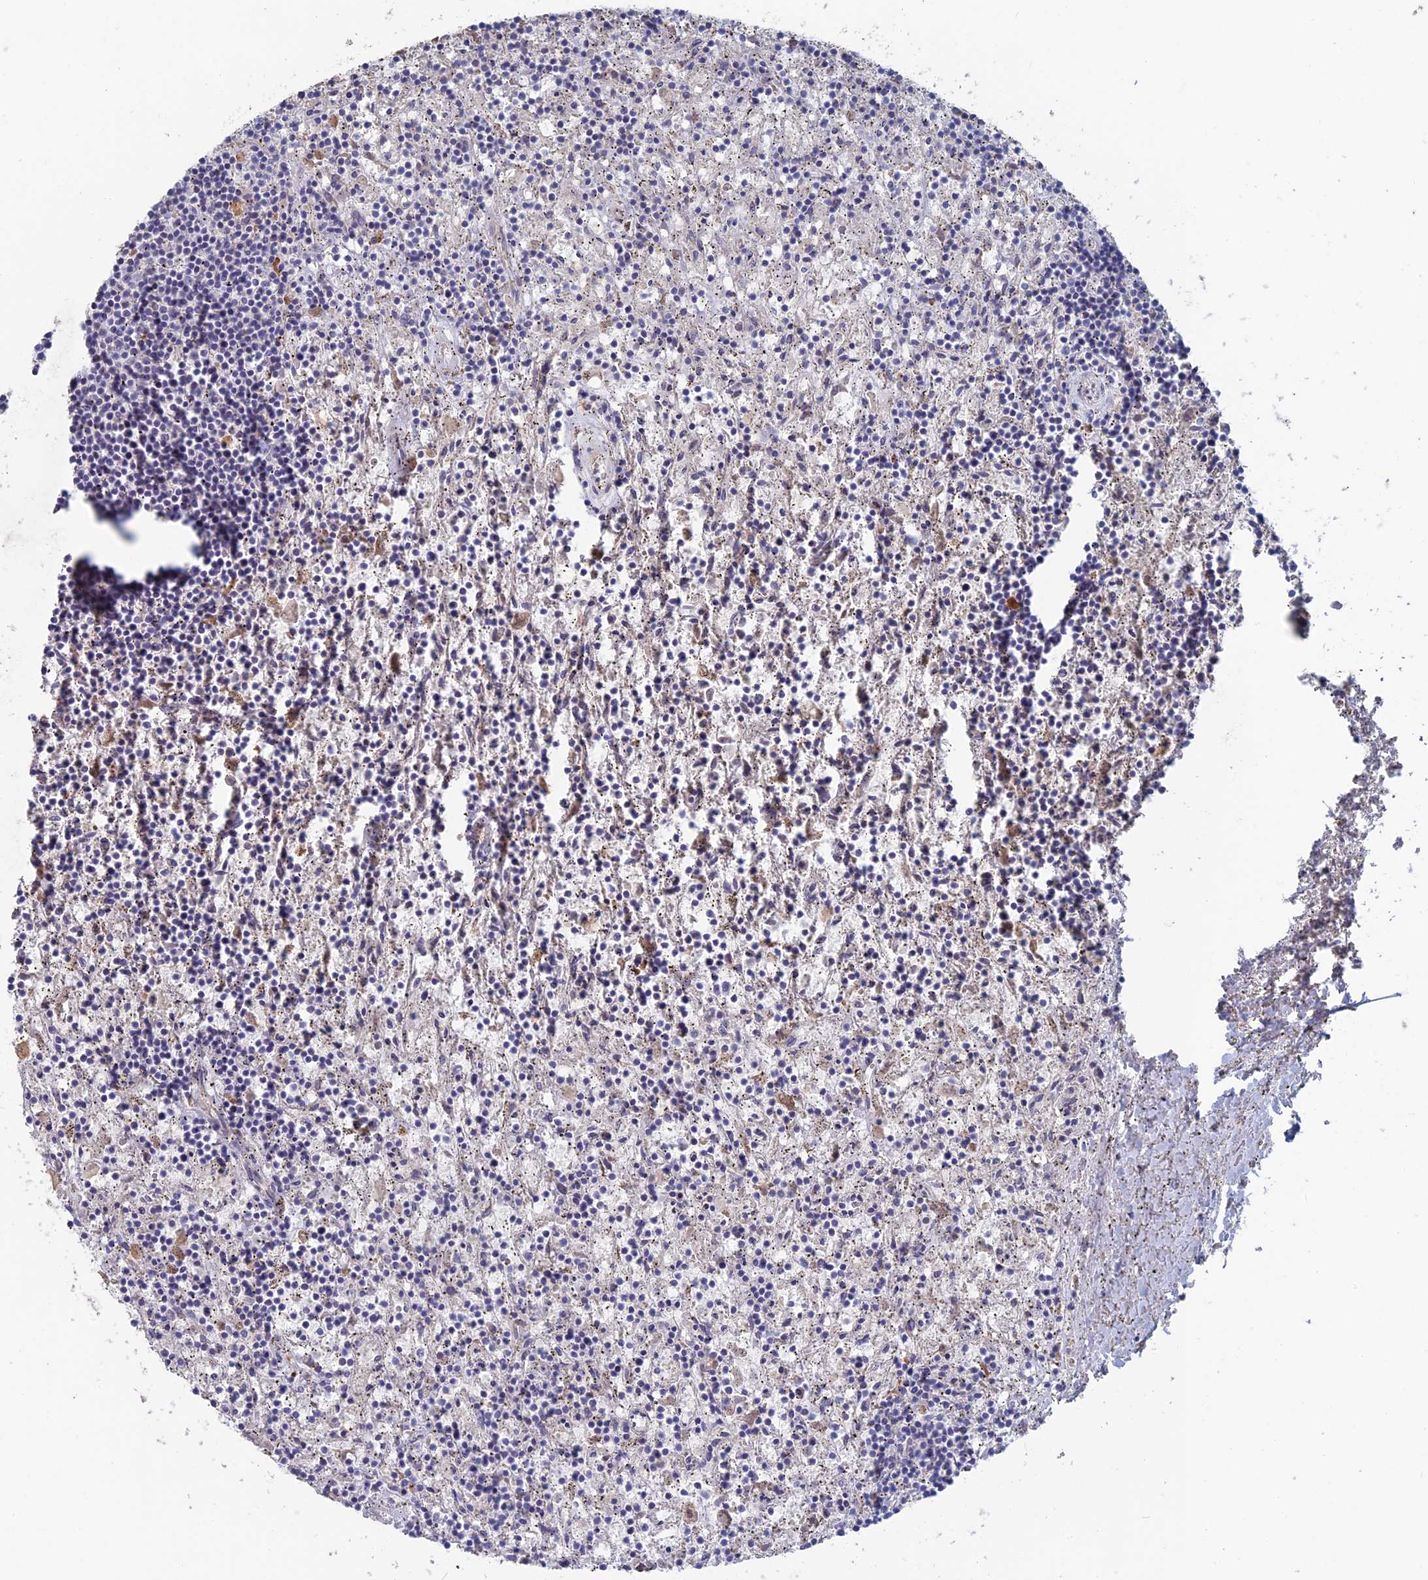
{"staining": {"intensity": "negative", "quantity": "none", "location": "none"}, "tissue": "lymphoma", "cell_type": "Tumor cells", "image_type": "cancer", "snomed": [{"axis": "morphology", "description": "Malignant lymphoma, non-Hodgkin's type, Low grade"}, {"axis": "topography", "description": "Spleen"}], "caption": "This histopathology image is of lymphoma stained with immunohistochemistry to label a protein in brown with the nuclei are counter-stained blue. There is no positivity in tumor cells.", "gene": "TBC1D30", "patient": {"sex": "male", "age": 76}}